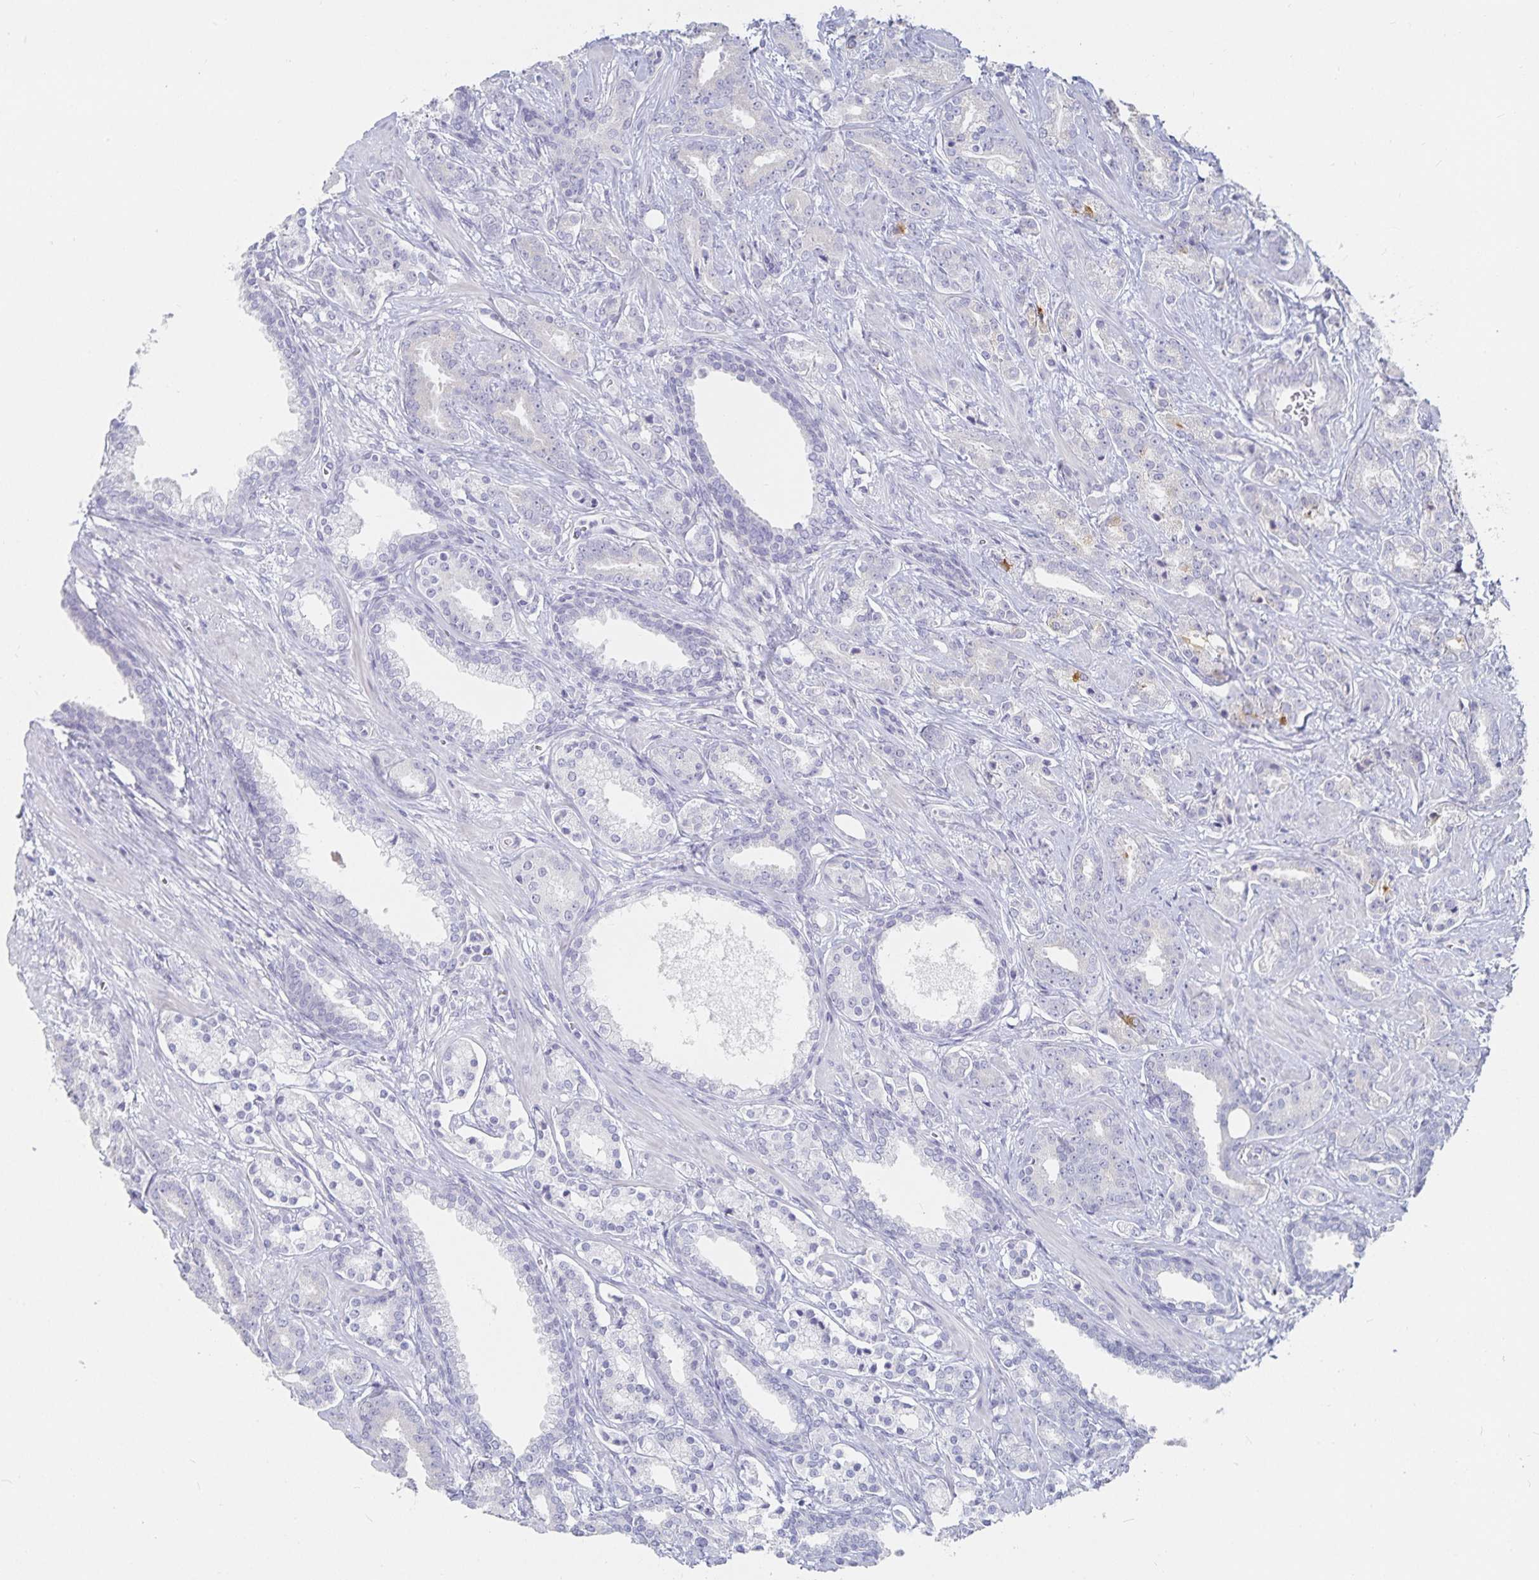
{"staining": {"intensity": "negative", "quantity": "none", "location": "none"}, "tissue": "prostate cancer", "cell_type": "Tumor cells", "image_type": "cancer", "snomed": [{"axis": "morphology", "description": "Adenocarcinoma, High grade"}, {"axis": "topography", "description": "Prostate"}], "caption": "Immunohistochemistry (IHC) of human prostate cancer exhibits no expression in tumor cells.", "gene": "SFTPA1", "patient": {"sex": "male", "age": 60}}